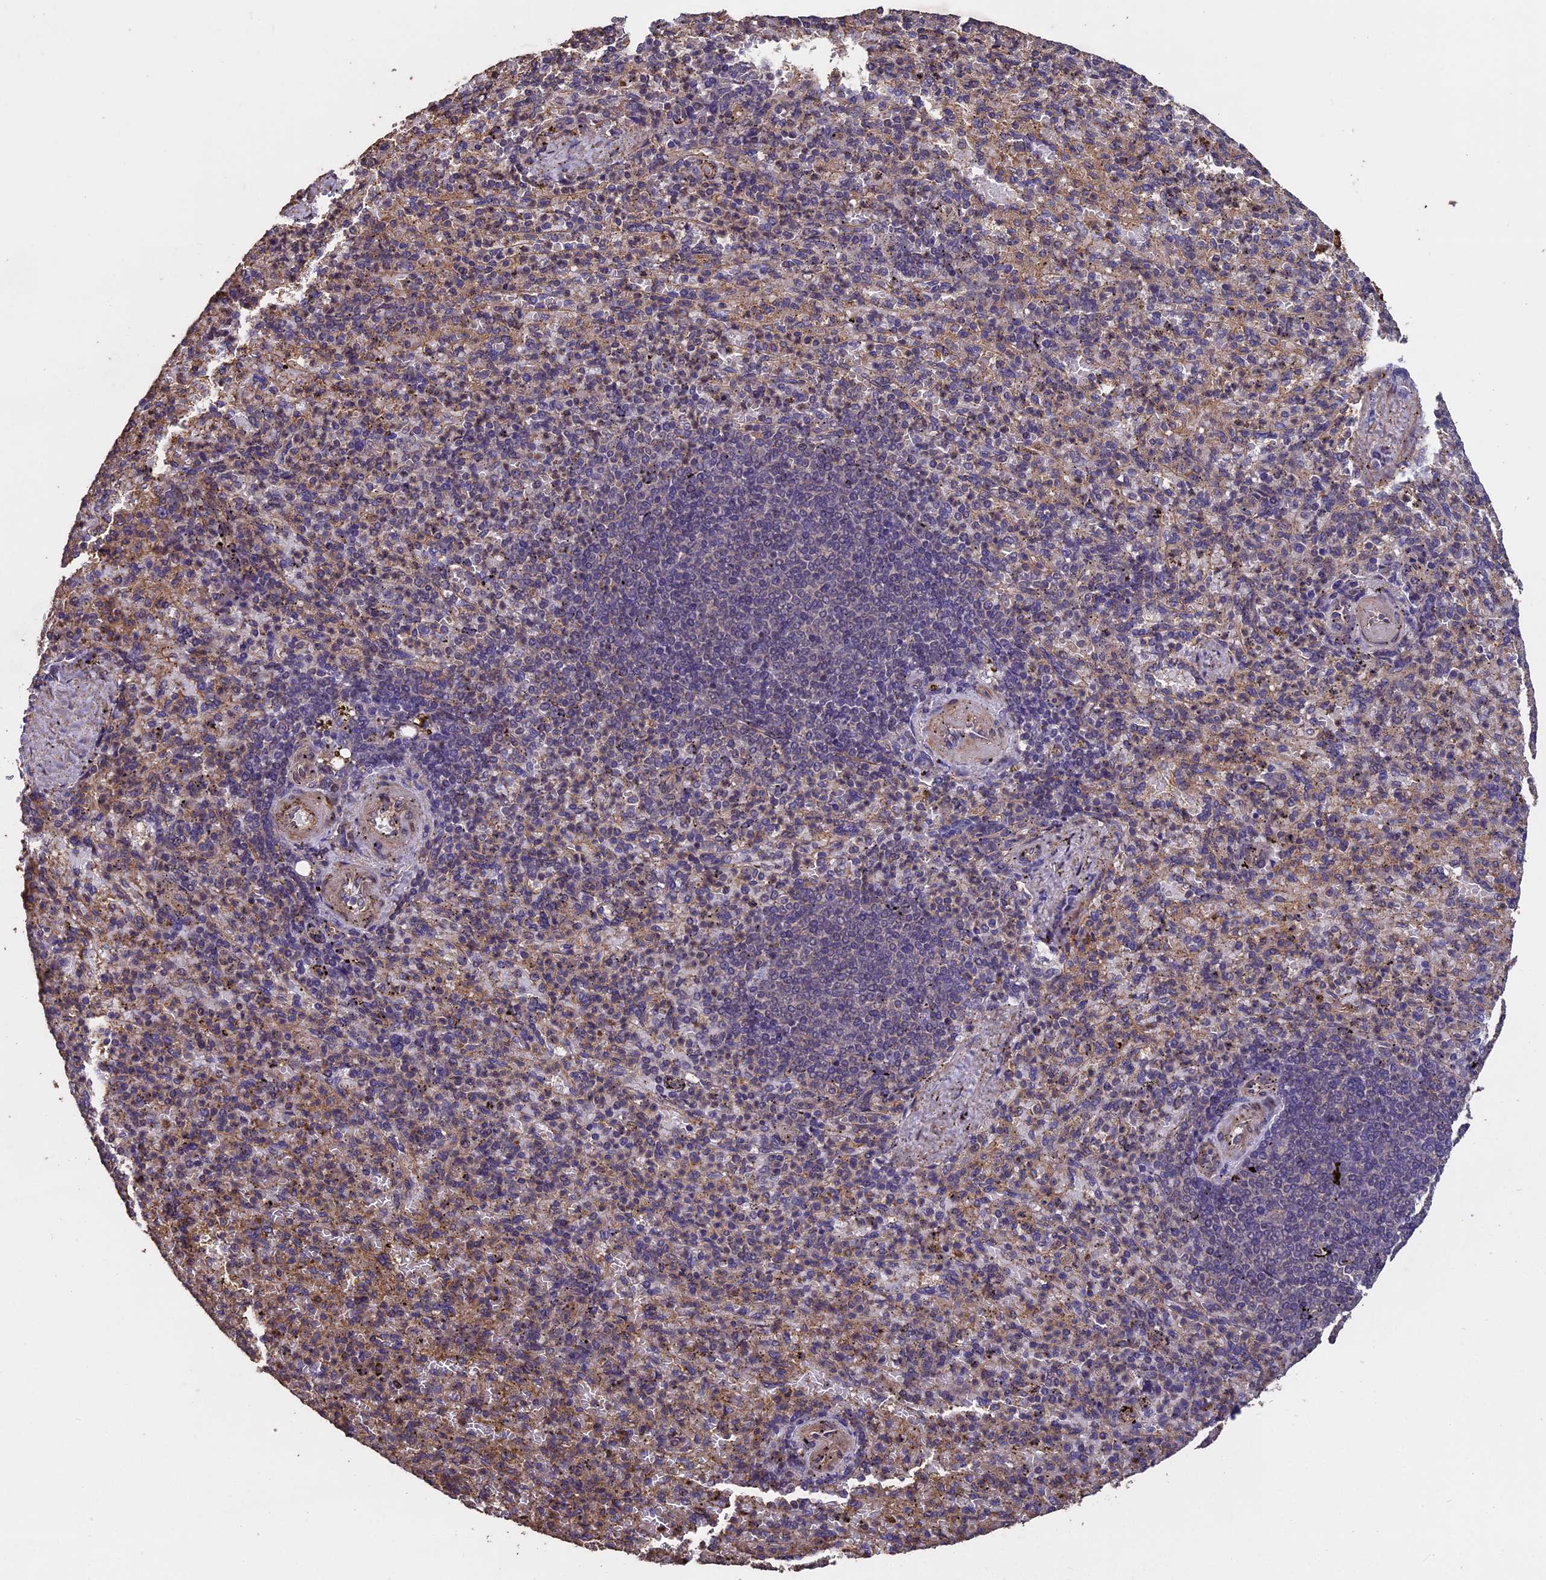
{"staining": {"intensity": "weak", "quantity": "<25%", "location": "cytoplasmic/membranous"}, "tissue": "spleen", "cell_type": "Cells in red pulp", "image_type": "normal", "snomed": [{"axis": "morphology", "description": "Normal tissue, NOS"}, {"axis": "topography", "description": "Spleen"}], "caption": "IHC of normal spleen exhibits no expression in cells in red pulp. (Stains: DAB (3,3'-diaminobenzidine) IHC with hematoxylin counter stain, Microscopy: brightfield microscopy at high magnification).", "gene": "CHD9", "patient": {"sex": "female", "age": 74}}